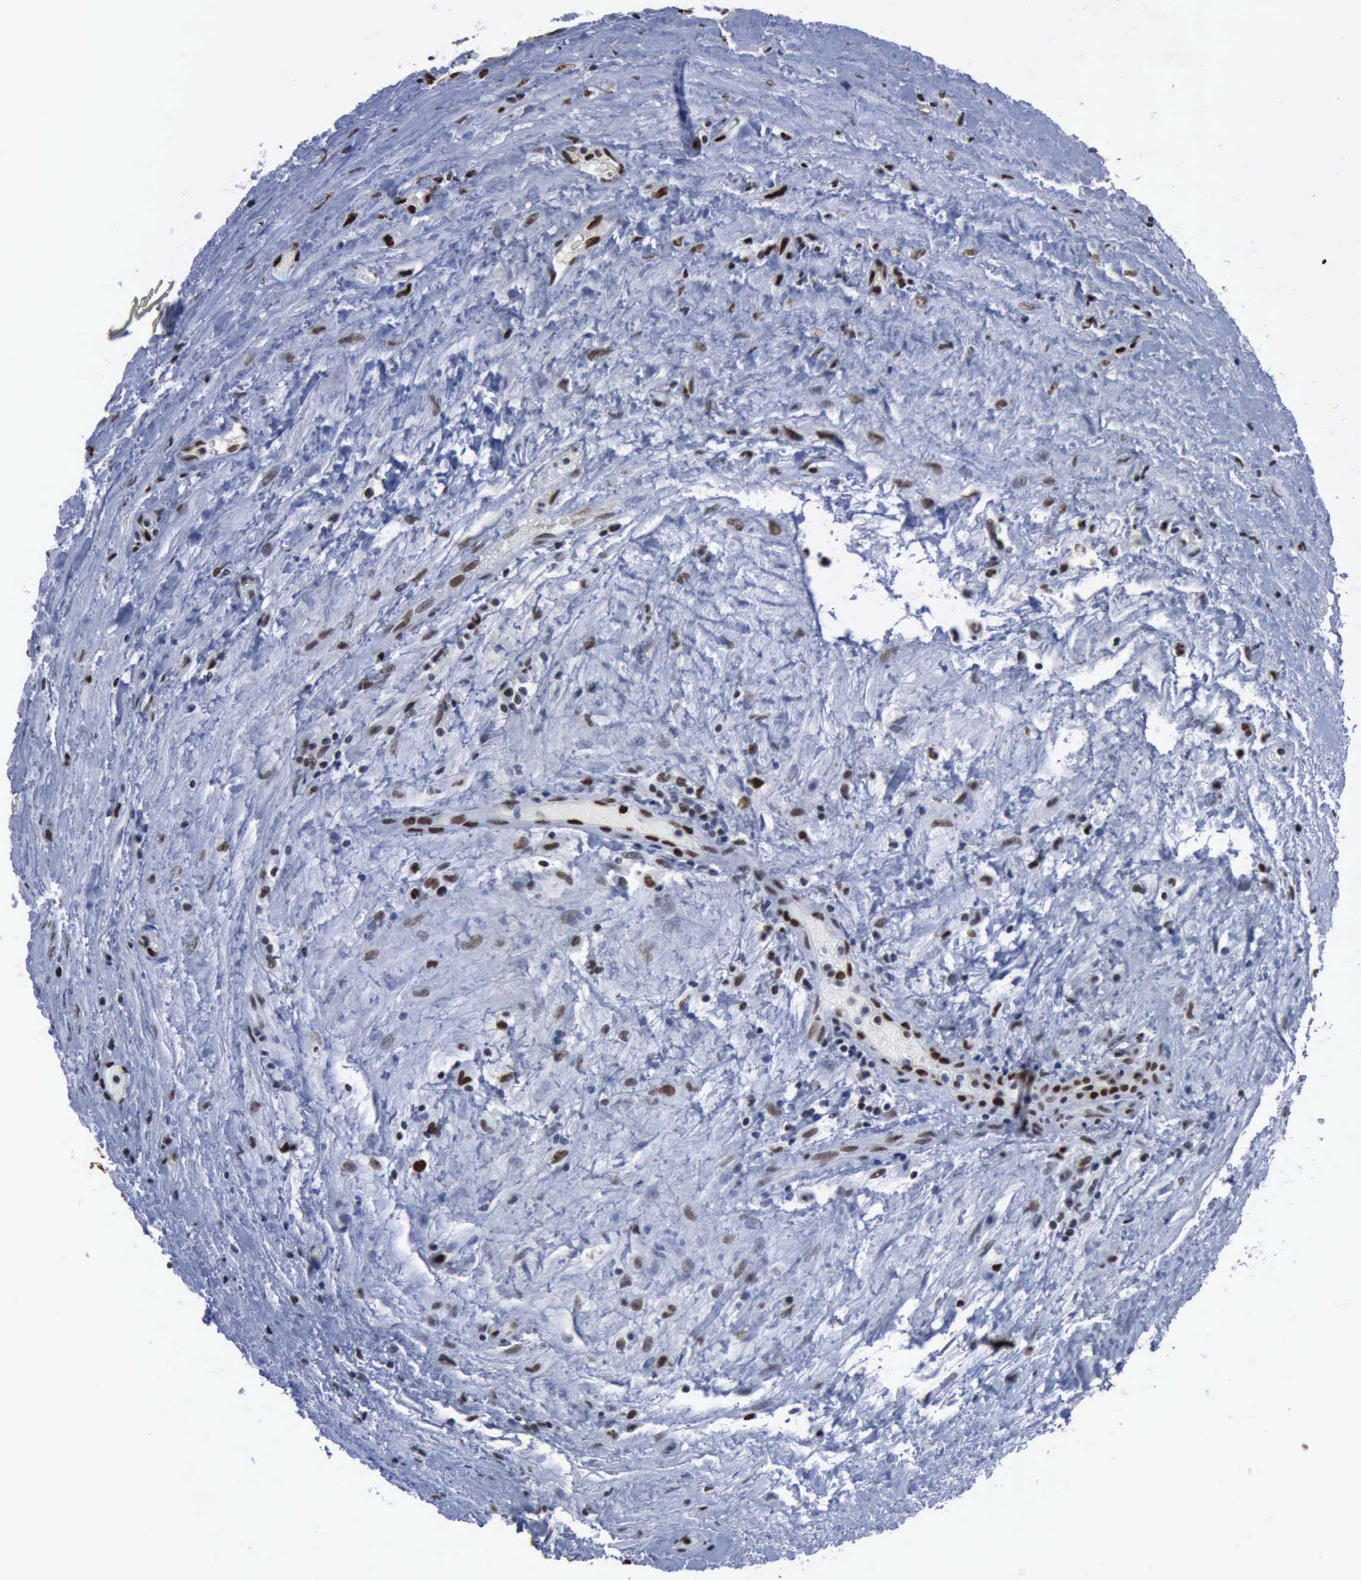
{"staining": {"intensity": "moderate", "quantity": "25%-75%", "location": "nuclear"}, "tissue": "testis cancer", "cell_type": "Tumor cells", "image_type": "cancer", "snomed": [{"axis": "morphology", "description": "Seminoma, NOS"}, {"axis": "topography", "description": "Testis"}], "caption": "Testis seminoma stained with DAB (3,3'-diaminobenzidine) immunohistochemistry (IHC) displays medium levels of moderate nuclear positivity in about 25%-75% of tumor cells. (Stains: DAB (3,3'-diaminobenzidine) in brown, nuclei in blue, Microscopy: brightfield microscopy at high magnification).", "gene": "PCNA", "patient": {"sex": "male", "age": 43}}